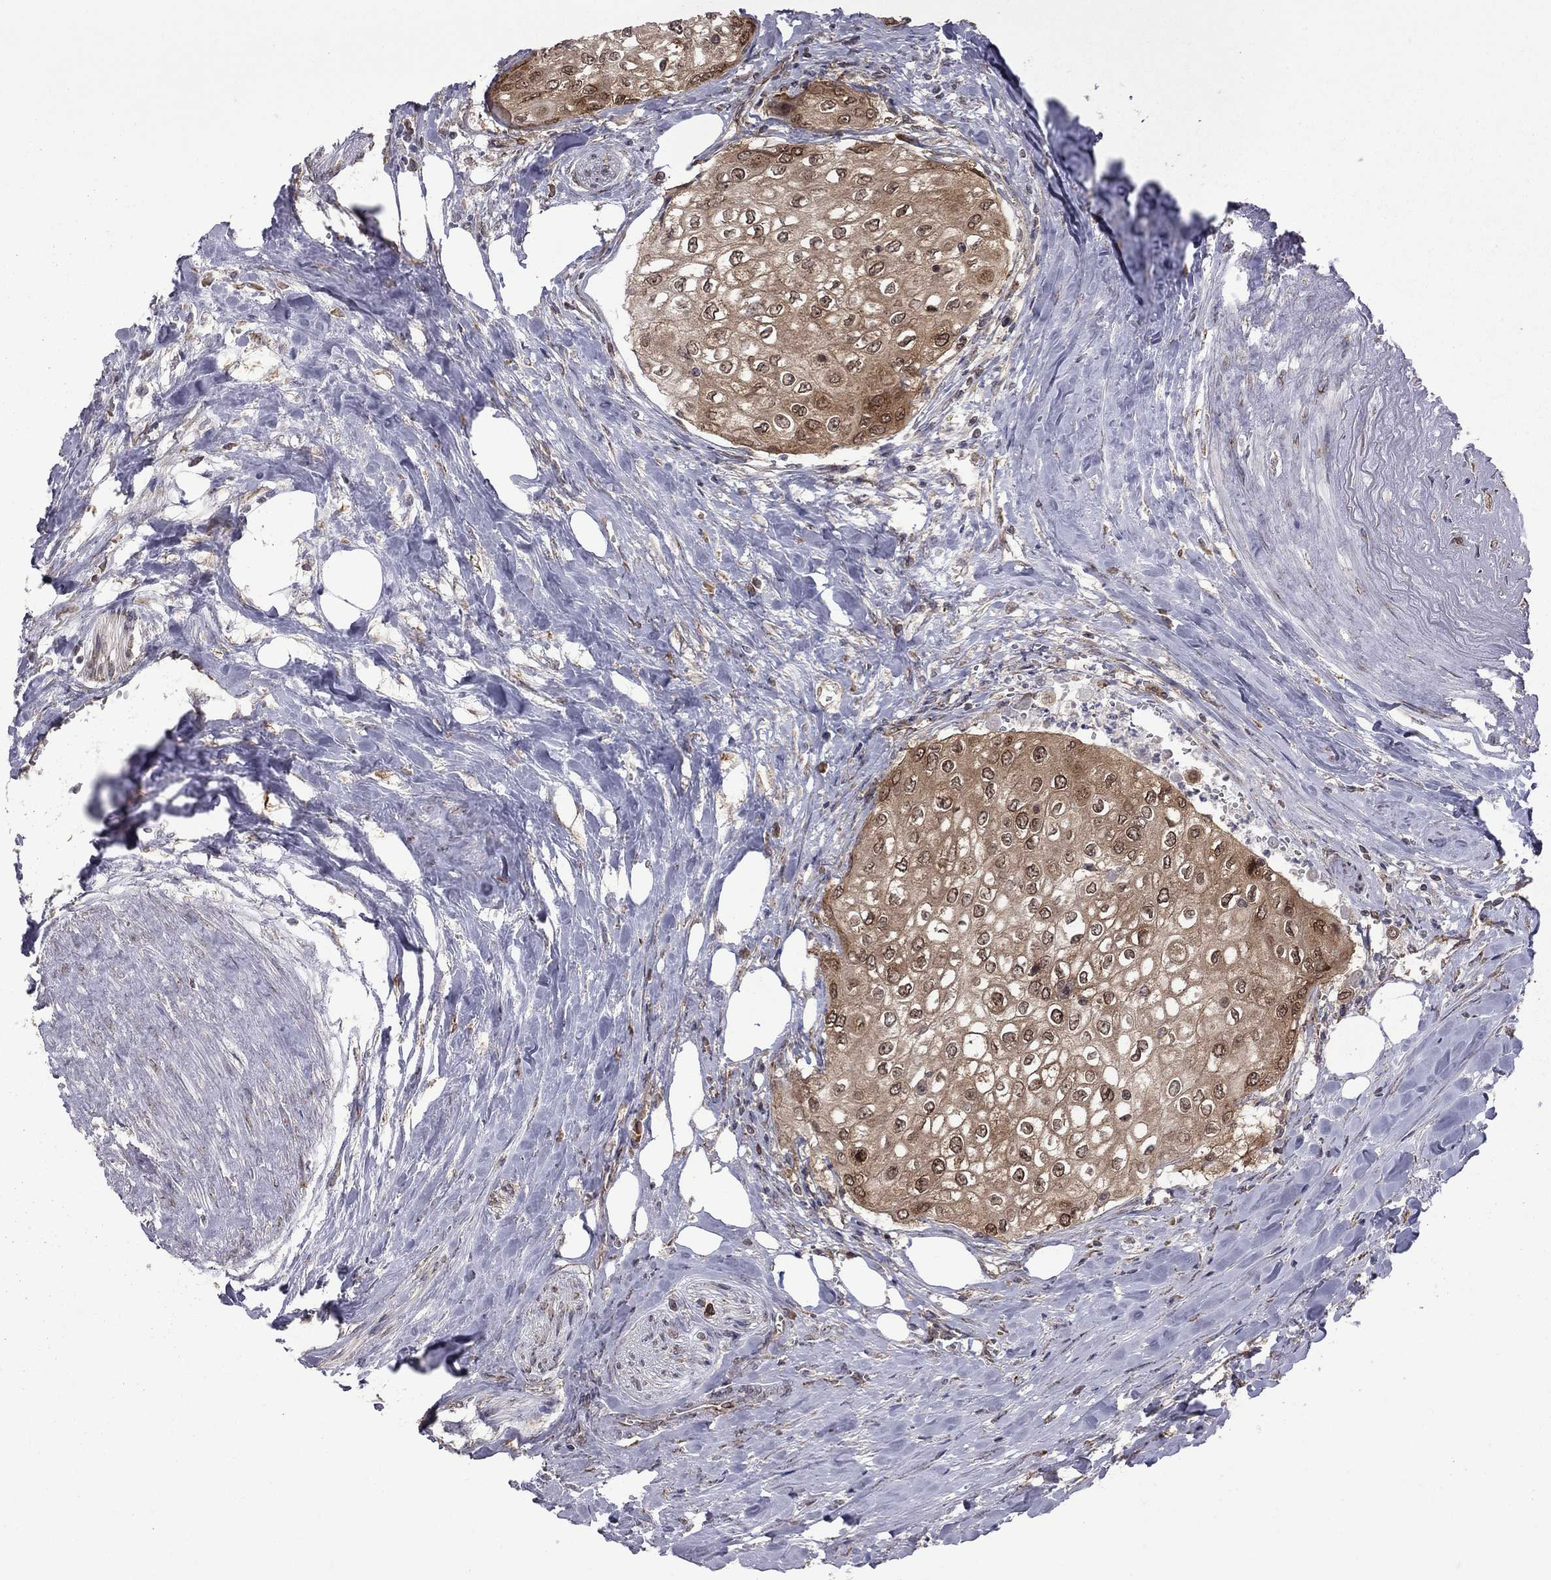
{"staining": {"intensity": "moderate", "quantity": ">75%", "location": "cytoplasmic/membranous"}, "tissue": "urothelial cancer", "cell_type": "Tumor cells", "image_type": "cancer", "snomed": [{"axis": "morphology", "description": "Urothelial carcinoma, High grade"}, {"axis": "topography", "description": "Urinary bladder"}], "caption": "High-grade urothelial carcinoma stained with a brown dye reveals moderate cytoplasmic/membranous positive expression in approximately >75% of tumor cells.", "gene": "NAA50", "patient": {"sex": "male", "age": 62}}